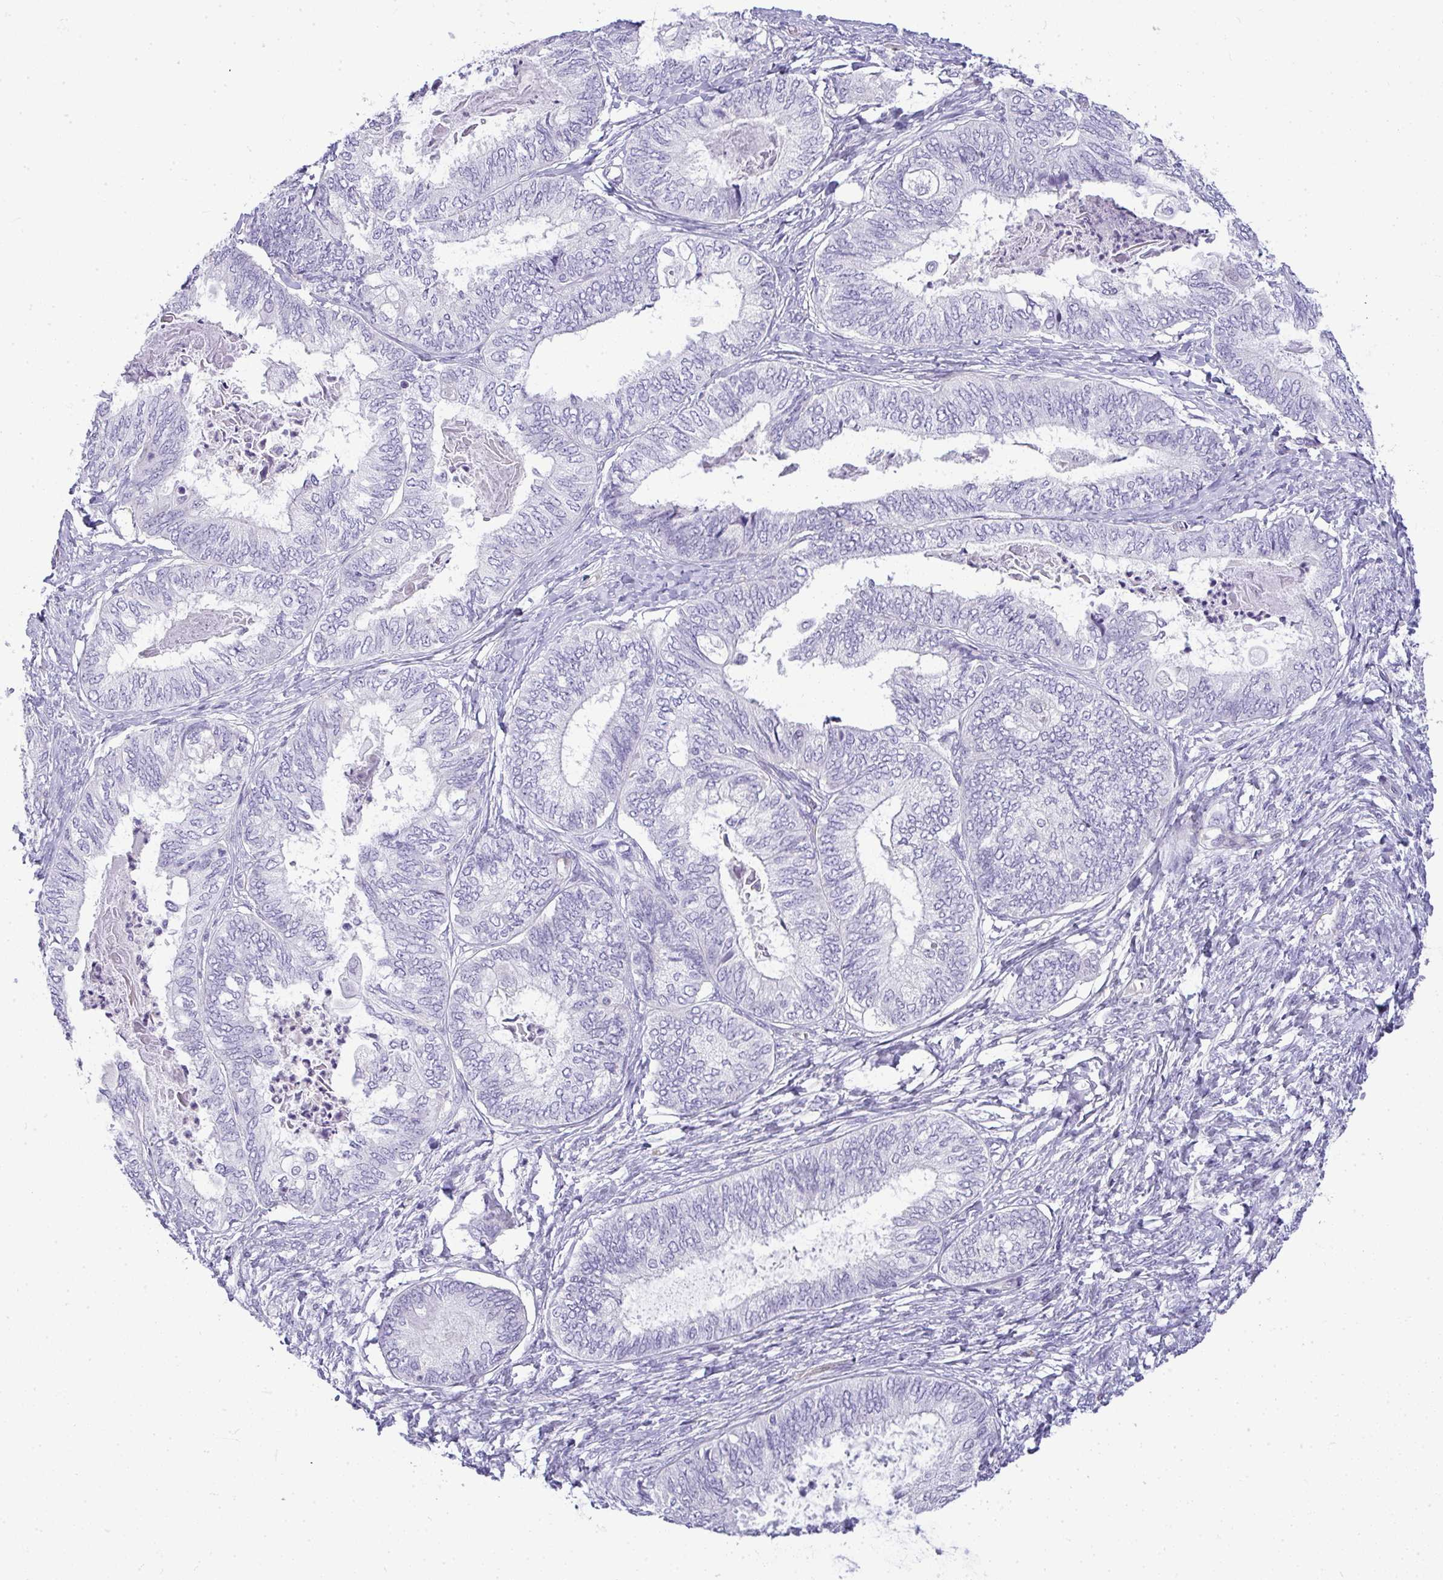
{"staining": {"intensity": "negative", "quantity": "none", "location": "none"}, "tissue": "ovarian cancer", "cell_type": "Tumor cells", "image_type": "cancer", "snomed": [{"axis": "morphology", "description": "Carcinoma, endometroid"}, {"axis": "topography", "description": "Ovary"}], "caption": "DAB (3,3'-diaminobenzidine) immunohistochemical staining of ovarian cancer demonstrates no significant positivity in tumor cells. (DAB (3,3'-diaminobenzidine) immunohistochemistry (IHC) visualized using brightfield microscopy, high magnification).", "gene": "LIPE", "patient": {"sex": "female", "age": 70}}